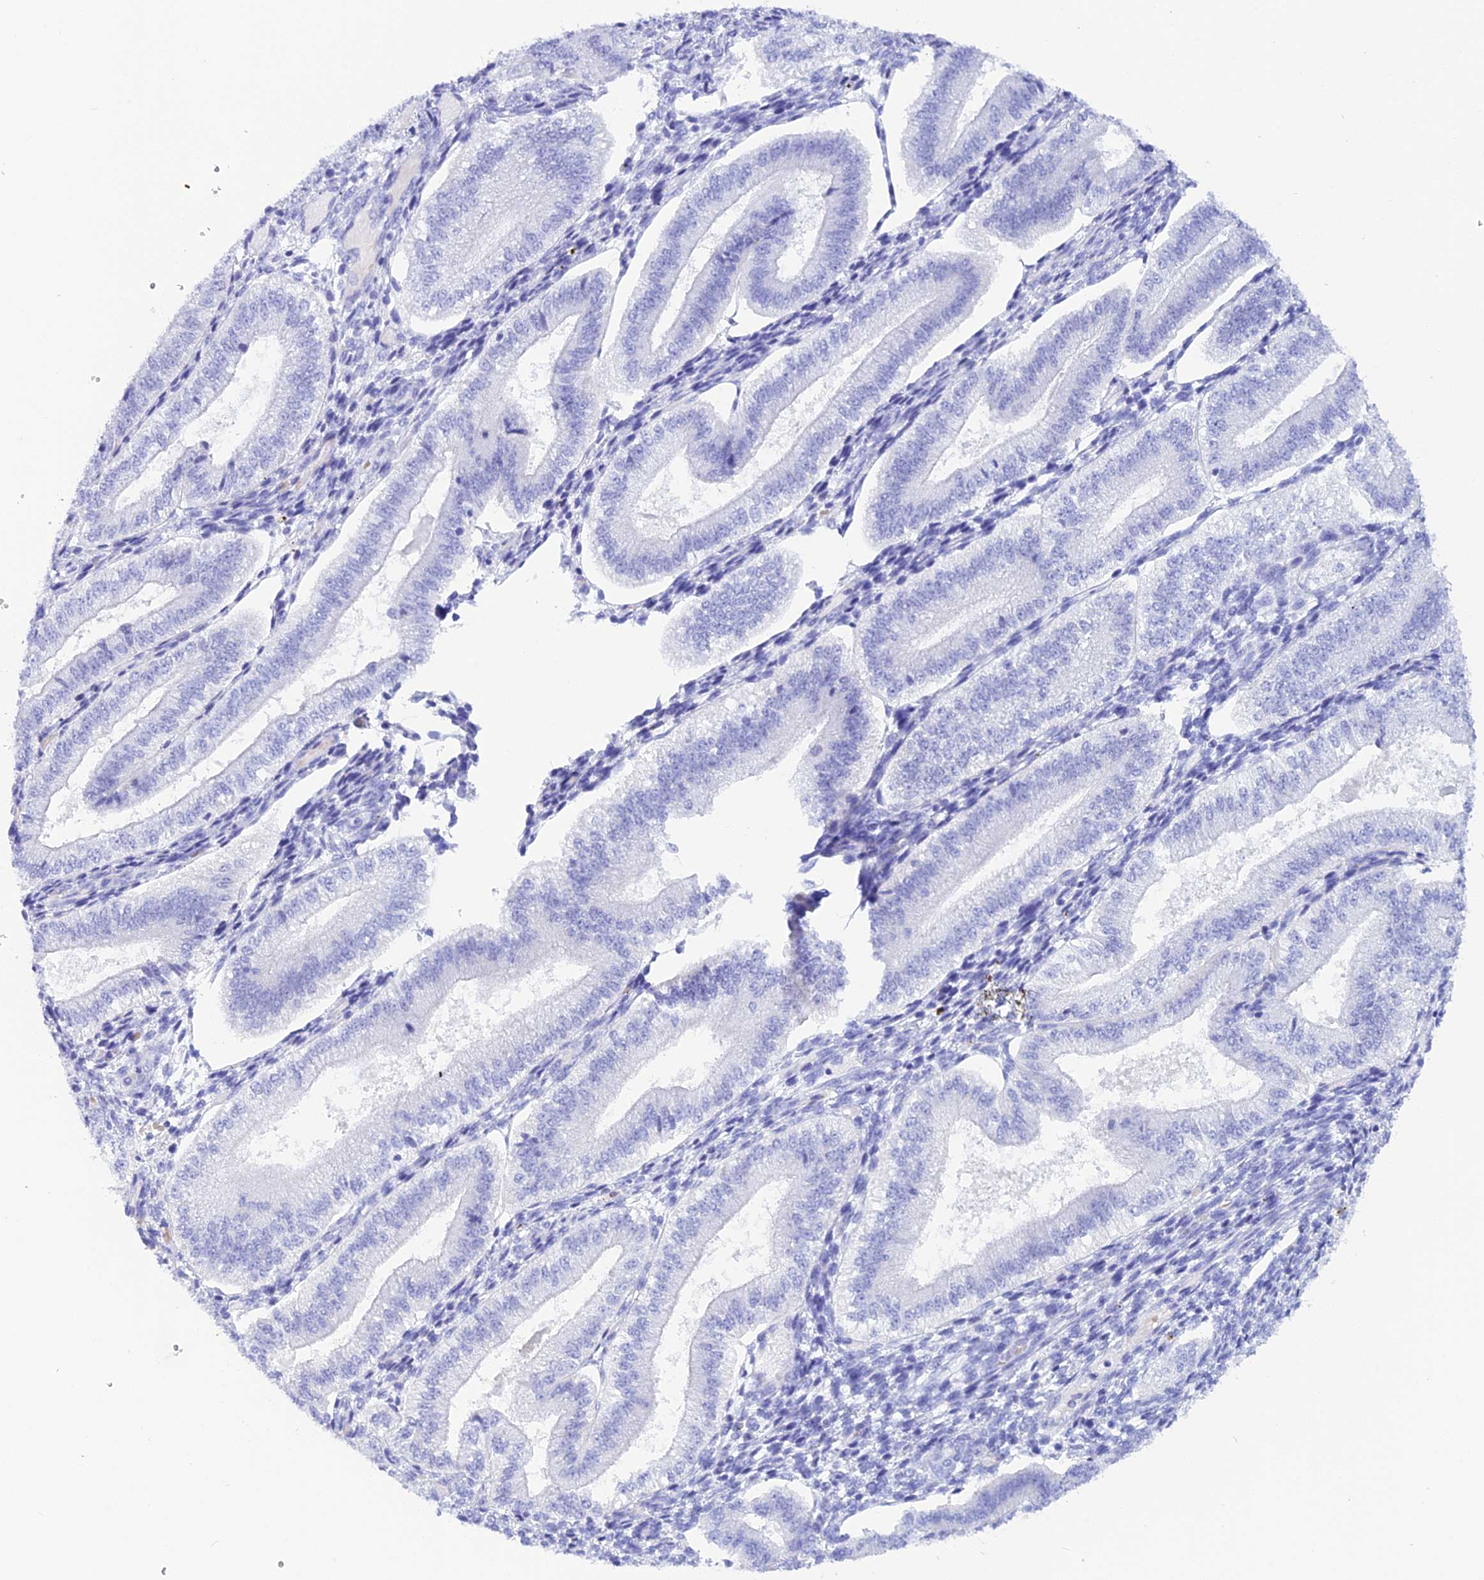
{"staining": {"intensity": "negative", "quantity": "none", "location": "none"}, "tissue": "endometrium", "cell_type": "Cells in endometrial stroma", "image_type": "normal", "snomed": [{"axis": "morphology", "description": "Normal tissue, NOS"}, {"axis": "topography", "description": "Endometrium"}], "caption": "DAB immunohistochemical staining of unremarkable endometrium reveals no significant expression in cells in endometrial stroma. (DAB (3,3'-diaminobenzidine) immunohistochemistry (IHC) with hematoxylin counter stain).", "gene": "GLYATL1B", "patient": {"sex": "female", "age": 34}}